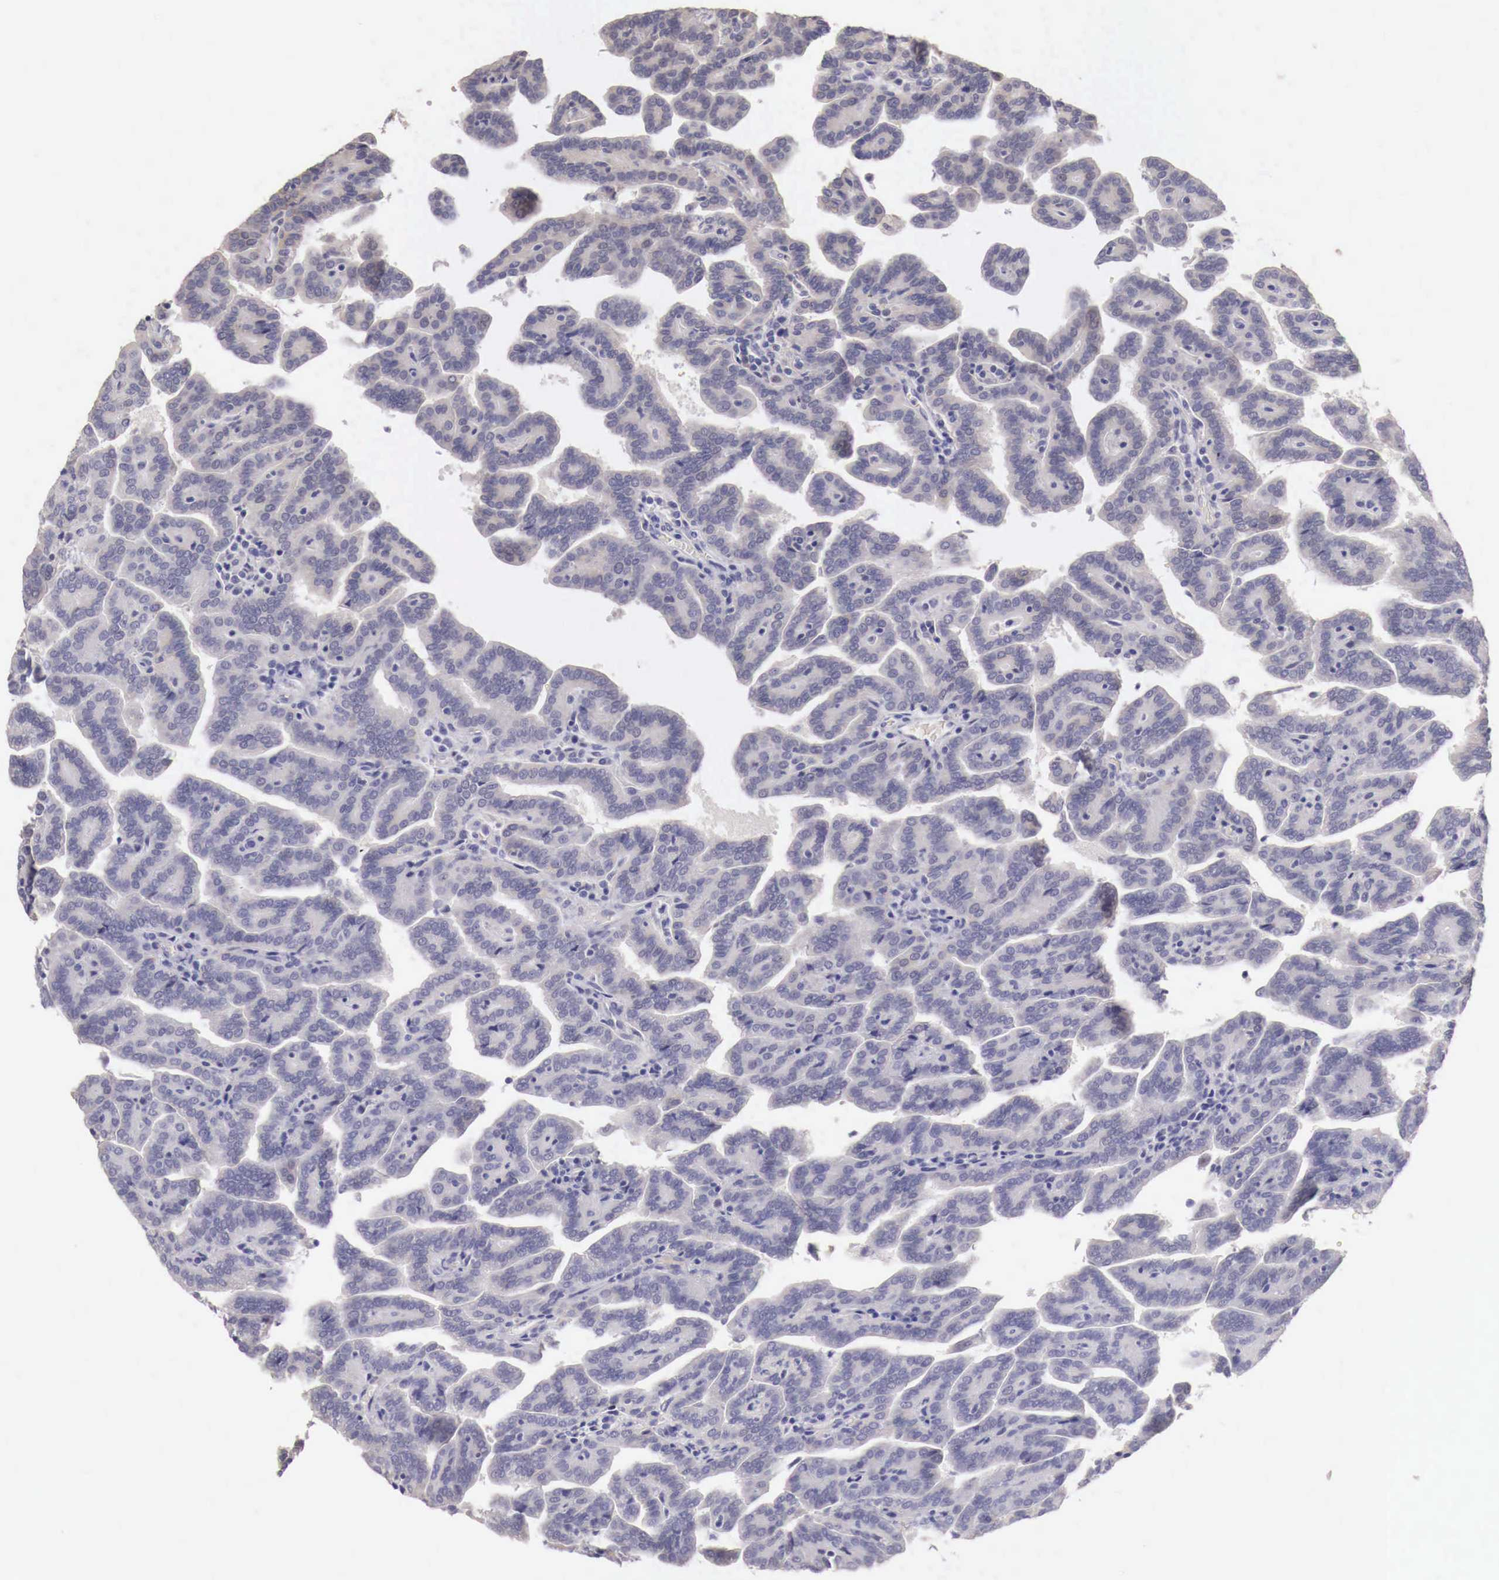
{"staining": {"intensity": "negative", "quantity": "none", "location": "none"}, "tissue": "renal cancer", "cell_type": "Tumor cells", "image_type": "cancer", "snomed": [{"axis": "morphology", "description": "Adenocarcinoma, NOS"}, {"axis": "topography", "description": "Kidney"}], "caption": "The histopathology image shows no staining of tumor cells in renal cancer.", "gene": "ENOX2", "patient": {"sex": "male", "age": 61}}